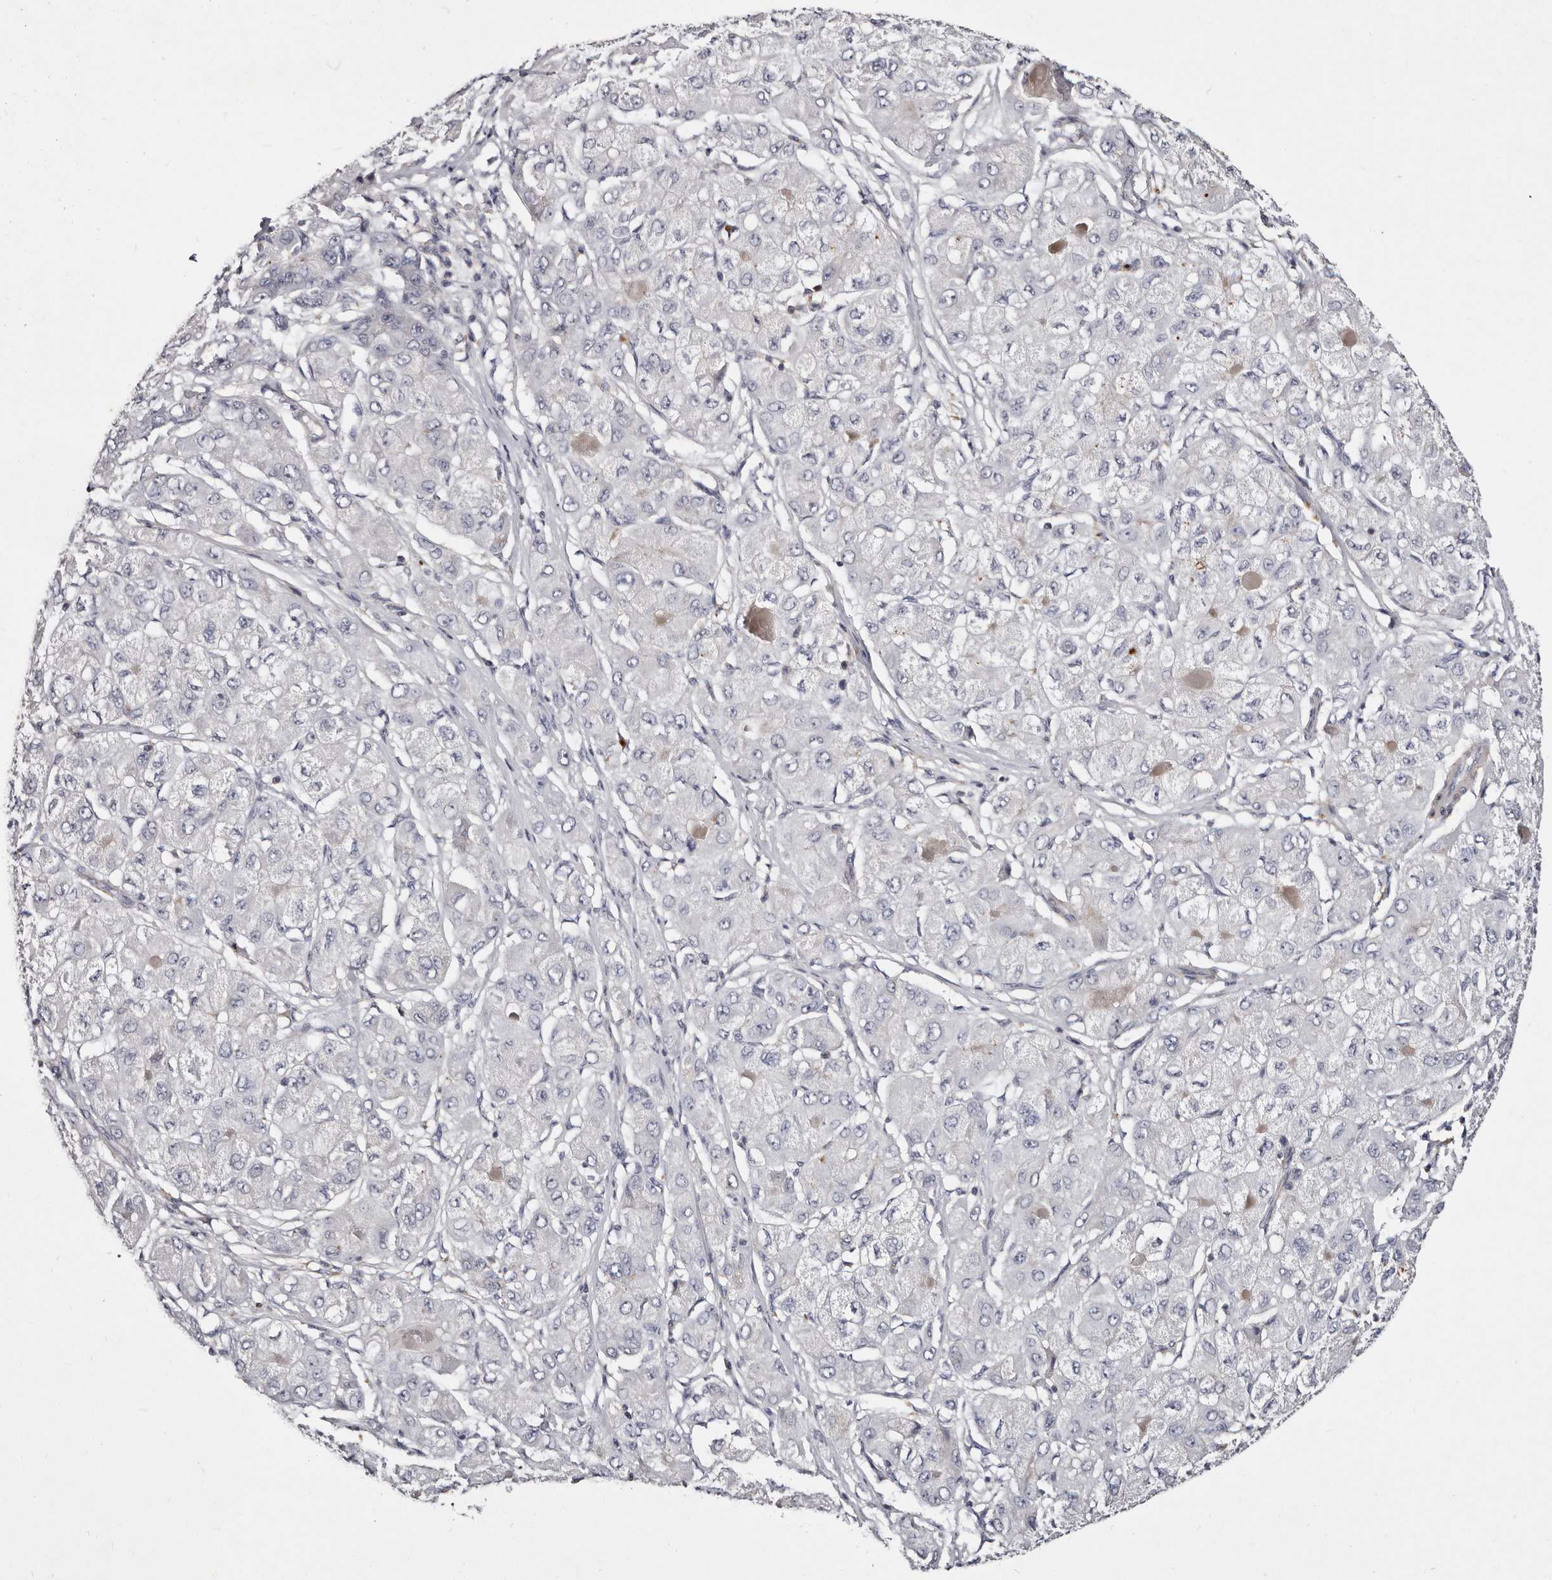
{"staining": {"intensity": "negative", "quantity": "none", "location": "none"}, "tissue": "liver cancer", "cell_type": "Tumor cells", "image_type": "cancer", "snomed": [{"axis": "morphology", "description": "Carcinoma, Hepatocellular, NOS"}, {"axis": "topography", "description": "Liver"}], "caption": "This is a histopathology image of immunohistochemistry staining of hepatocellular carcinoma (liver), which shows no staining in tumor cells. The staining was performed using DAB (3,3'-diaminobenzidine) to visualize the protein expression in brown, while the nuclei were stained in blue with hematoxylin (Magnification: 20x).", "gene": "MRPS33", "patient": {"sex": "male", "age": 80}}